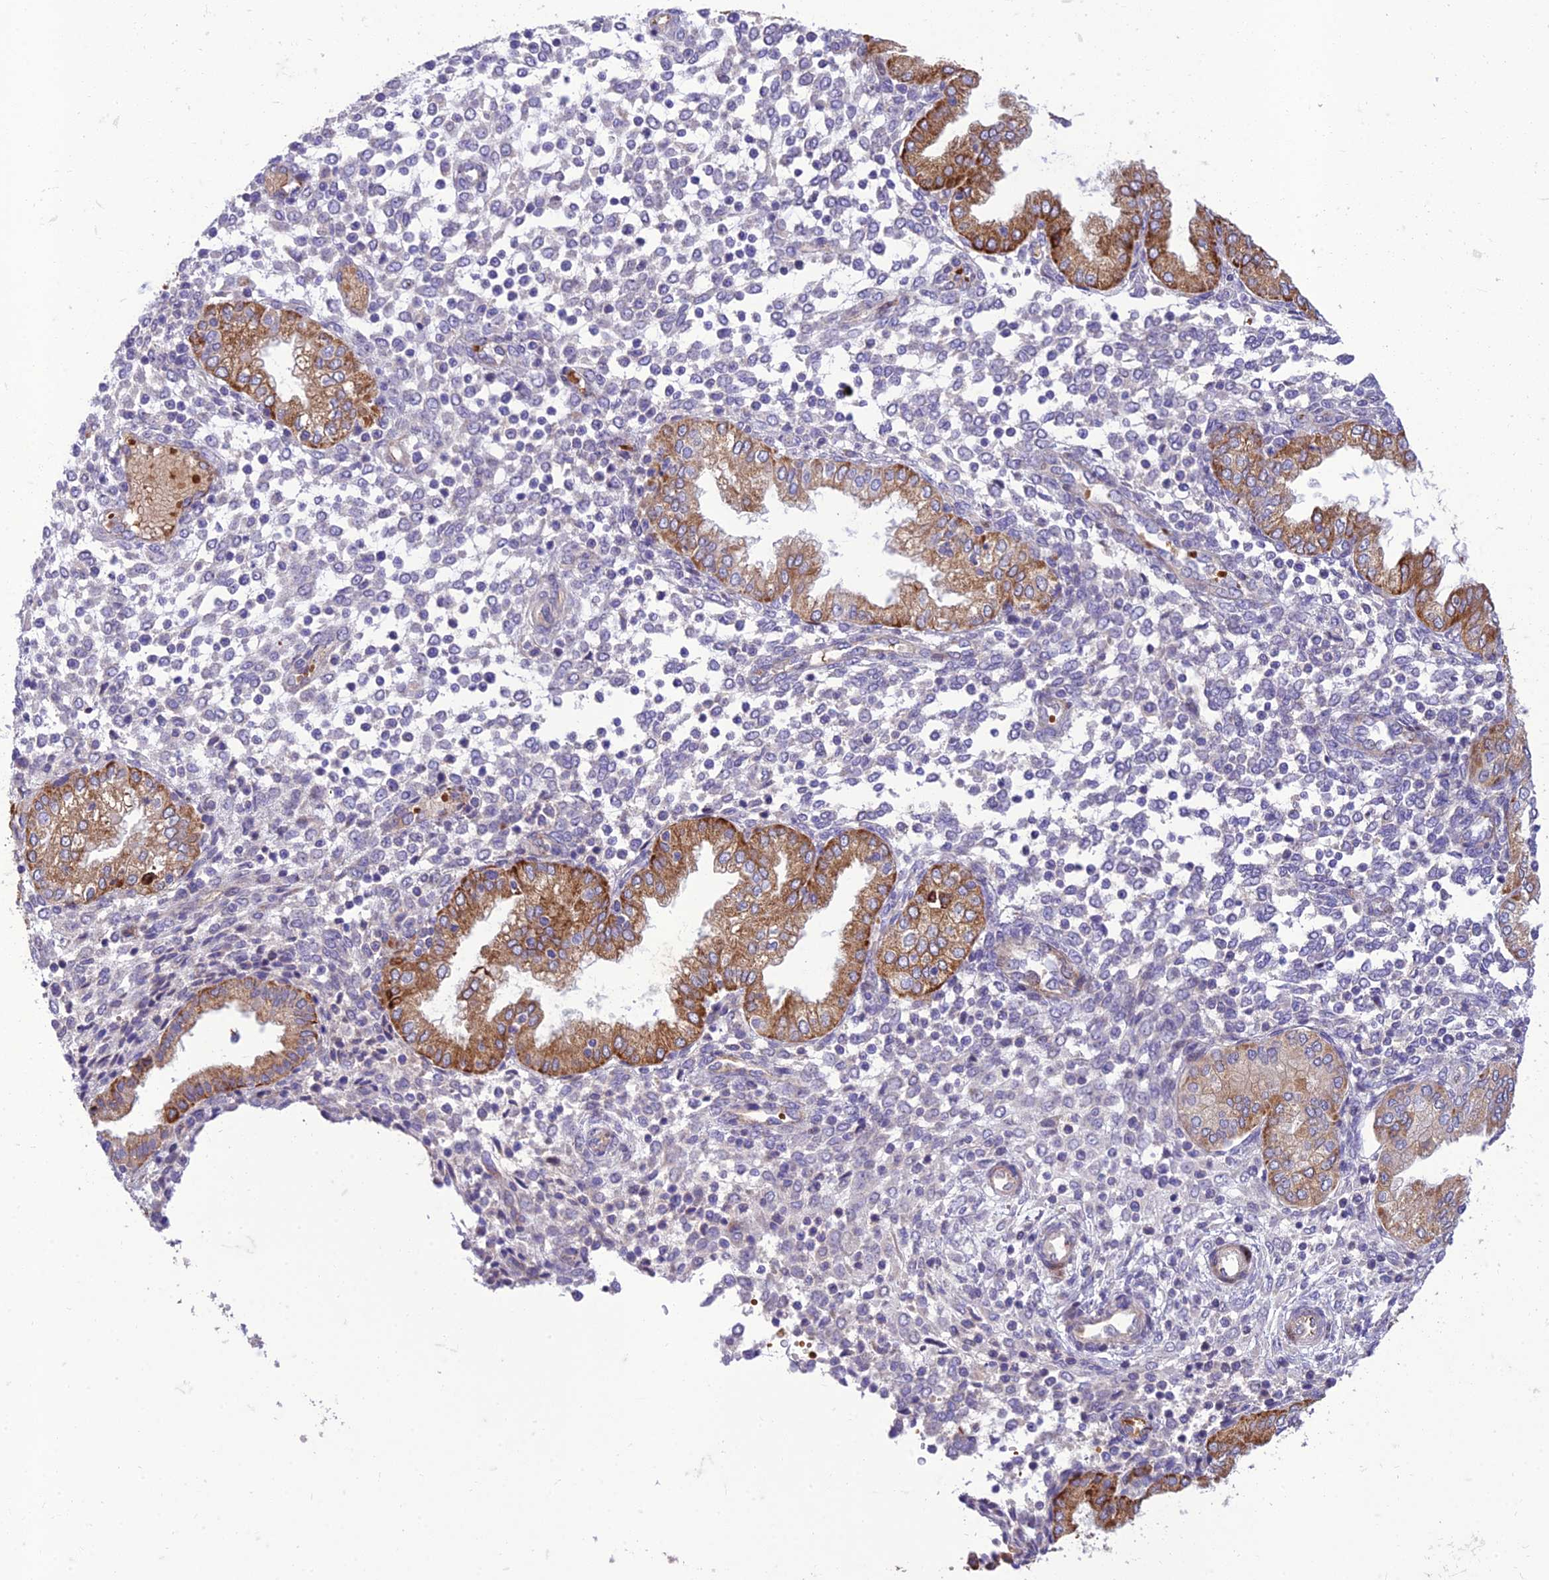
{"staining": {"intensity": "negative", "quantity": "none", "location": "none"}, "tissue": "endometrium", "cell_type": "Cells in endometrial stroma", "image_type": "normal", "snomed": [{"axis": "morphology", "description": "Normal tissue, NOS"}, {"axis": "topography", "description": "Endometrium"}], "caption": "Cells in endometrial stroma are negative for protein expression in normal human endometrium. Brightfield microscopy of IHC stained with DAB (3,3'-diaminobenzidine) (brown) and hematoxylin (blue), captured at high magnification.", "gene": "SEL1L3", "patient": {"sex": "female", "age": 53}}